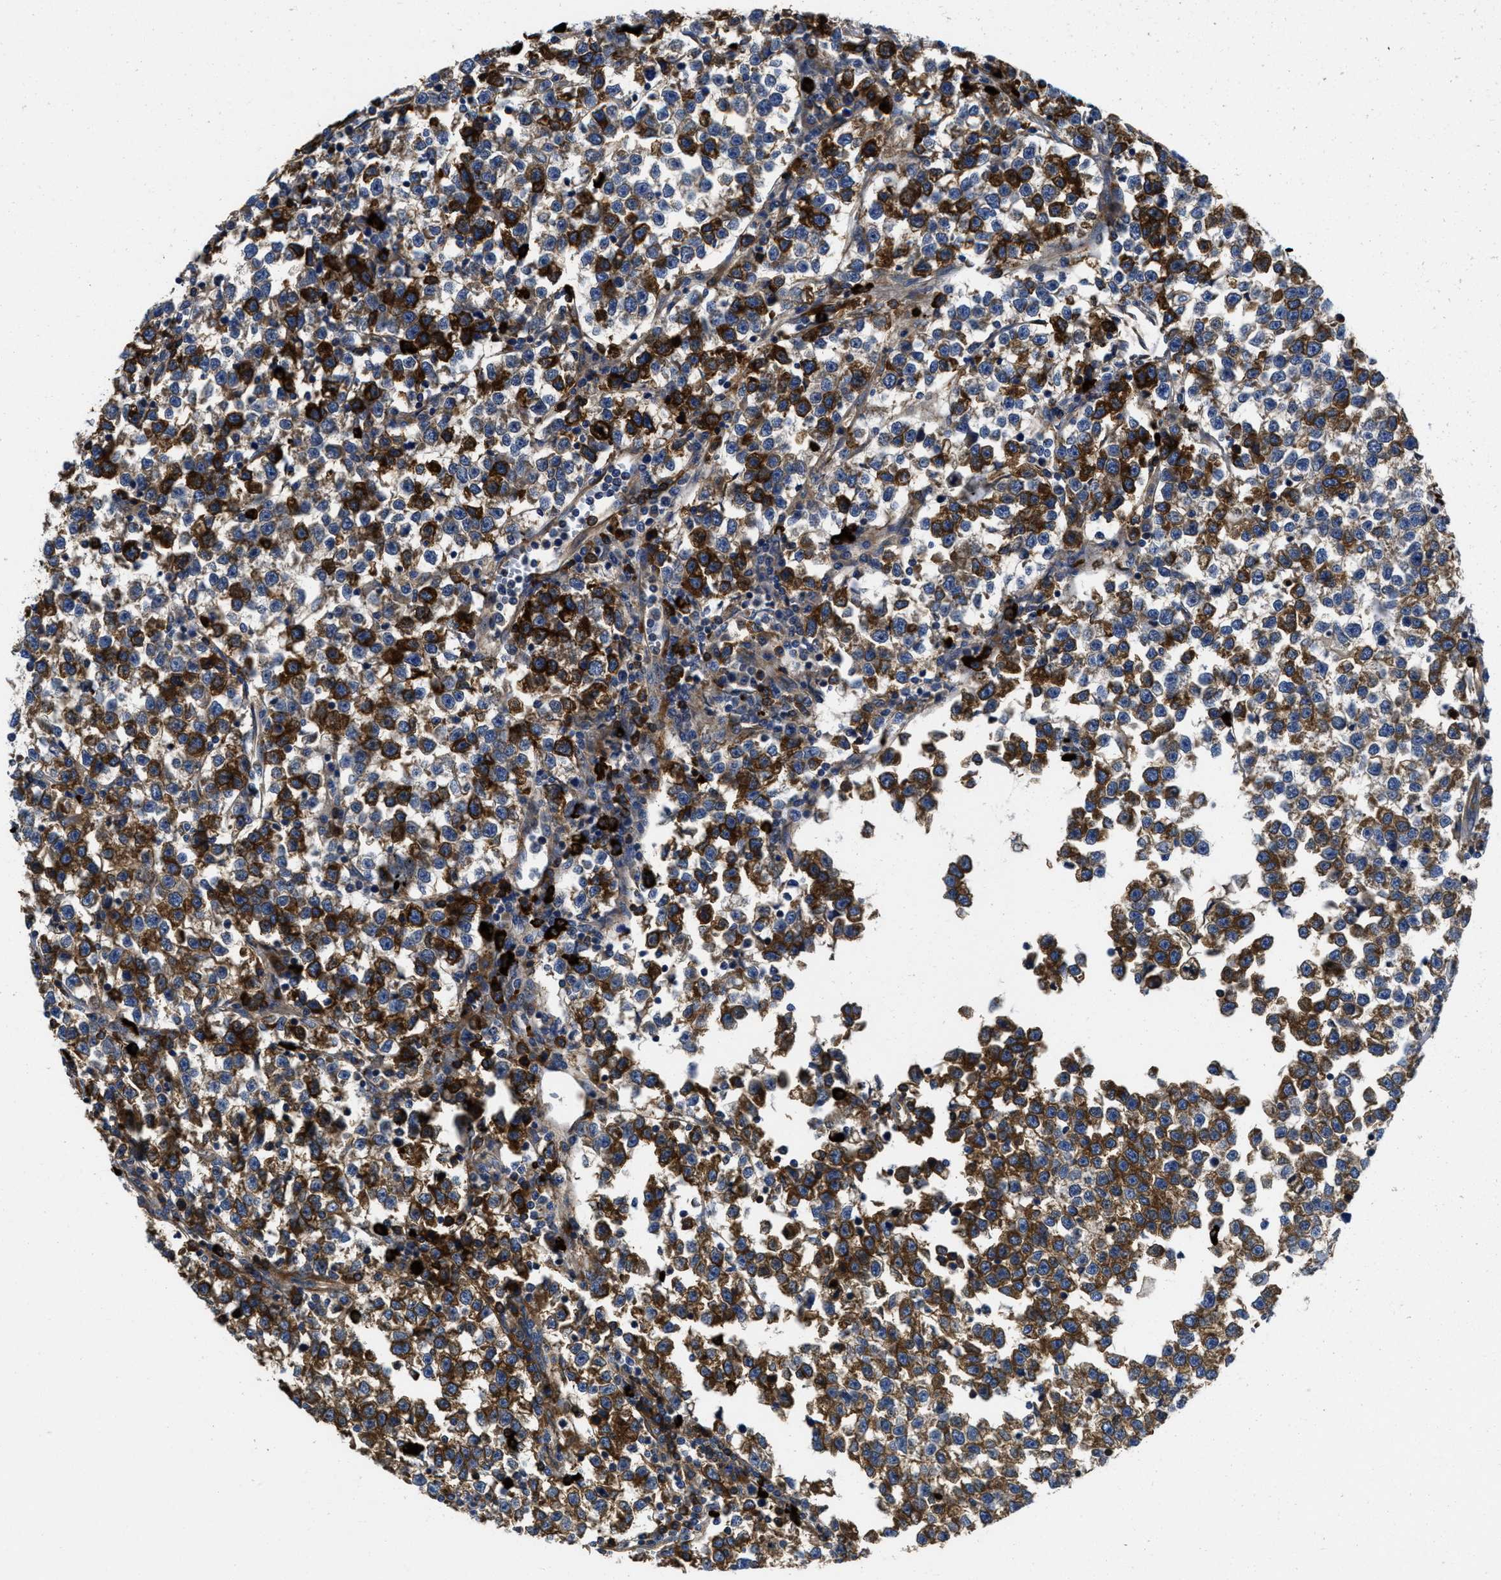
{"staining": {"intensity": "strong", "quantity": "25%-75%", "location": "cytoplasmic/membranous"}, "tissue": "testis cancer", "cell_type": "Tumor cells", "image_type": "cancer", "snomed": [{"axis": "morphology", "description": "Normal tissue, NOS"}, {"axis": "morphology", "description": "Seminoma, NOS"}, {"axis": "topography", "description": "Testis"}], "caption": "This image reveals immunohistochemistry (IHC) staining of testis cancer (seminoma), with high strong cytoplasmic/membranous expression in approximately 25%-75% of tumor cells.", "gene": "GALK1", "patient": {"sex": "male", "age": 43}}